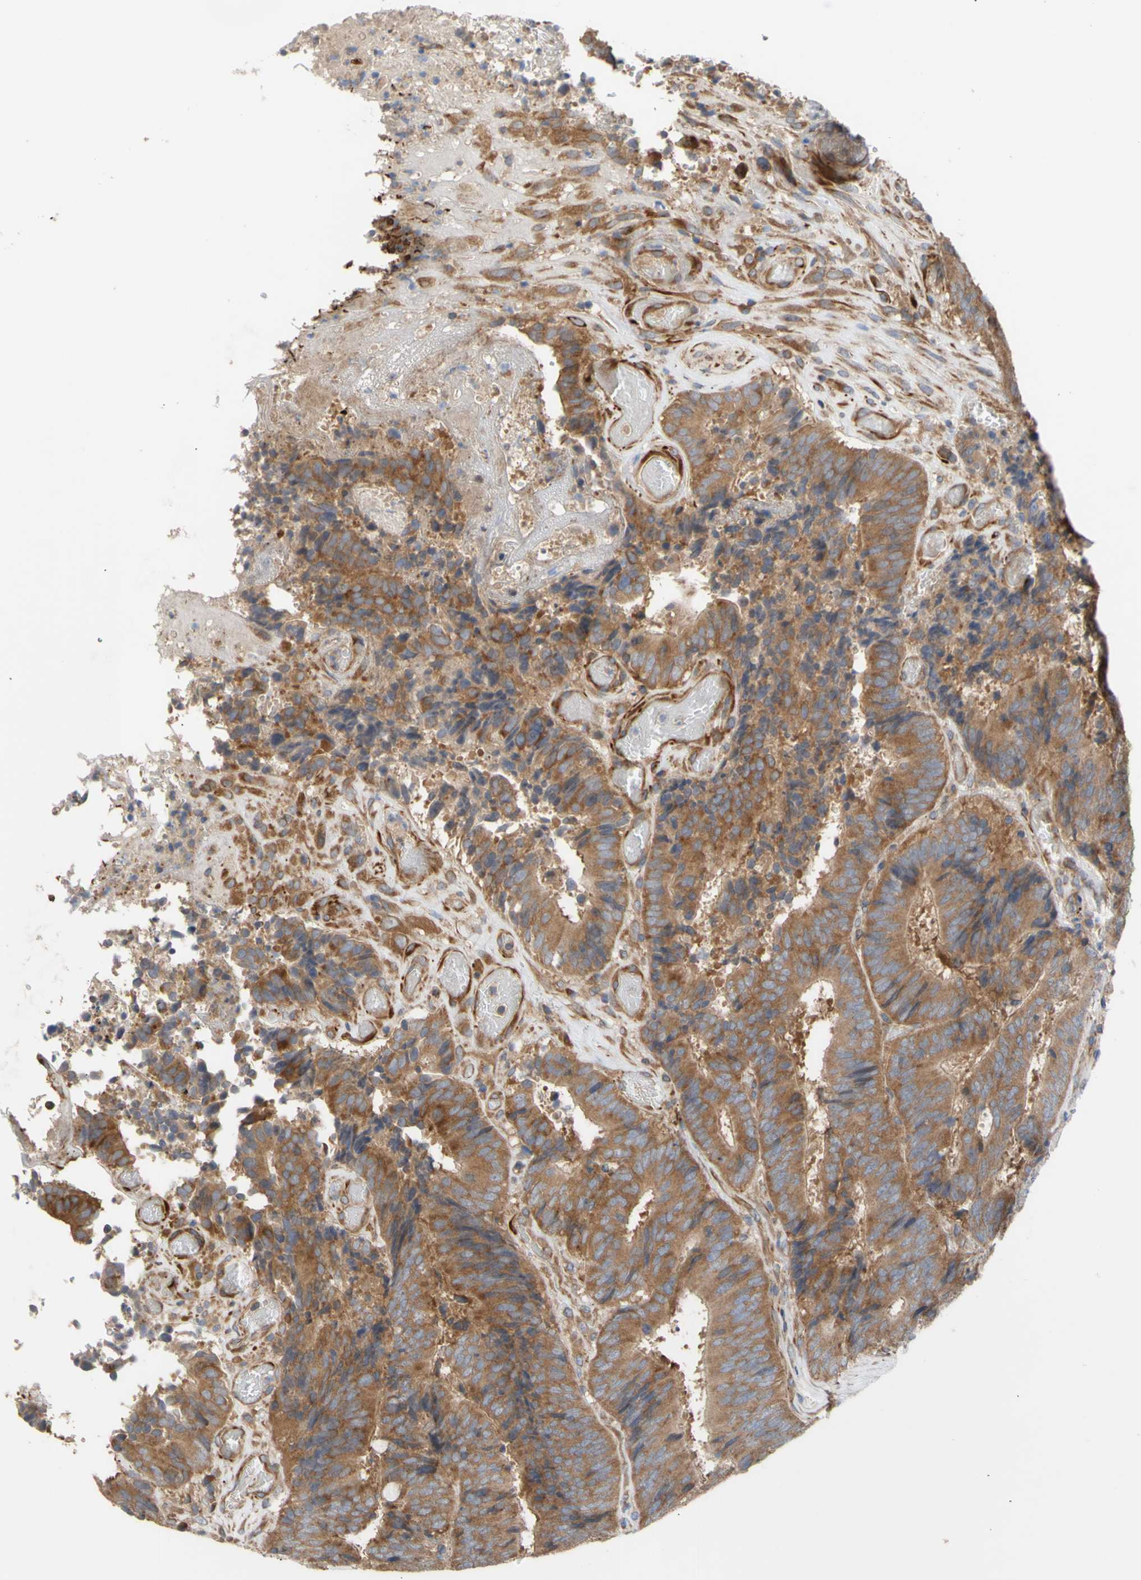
{"staining": {"intensity": "moderate", "quantity": ">75%", "location": "cytoplasmic/membranous"}, "tissue": "colorectal cancer", "cell_type": "Tumor cells", "image_type": "cancer", "snomed": [{"axis": "morphology", "description": "Adenocarcinoma, NOS"}, {"axis": "topography", "description": "Rectum"}], "caption": "Immunohistochemistry image of neoplastic tissue: colorectal cancer (adenocarcinoma) stained using immunohistochemistry (IHC) displays medium levels of moderate protein expression localized specifically in the cytoplasmic/membranous of tumor cells, appearing as a cytoplasmic/membranous brown color.", "gene": "EIF2S3", "patient": {"sex": "male", "age": 72}}